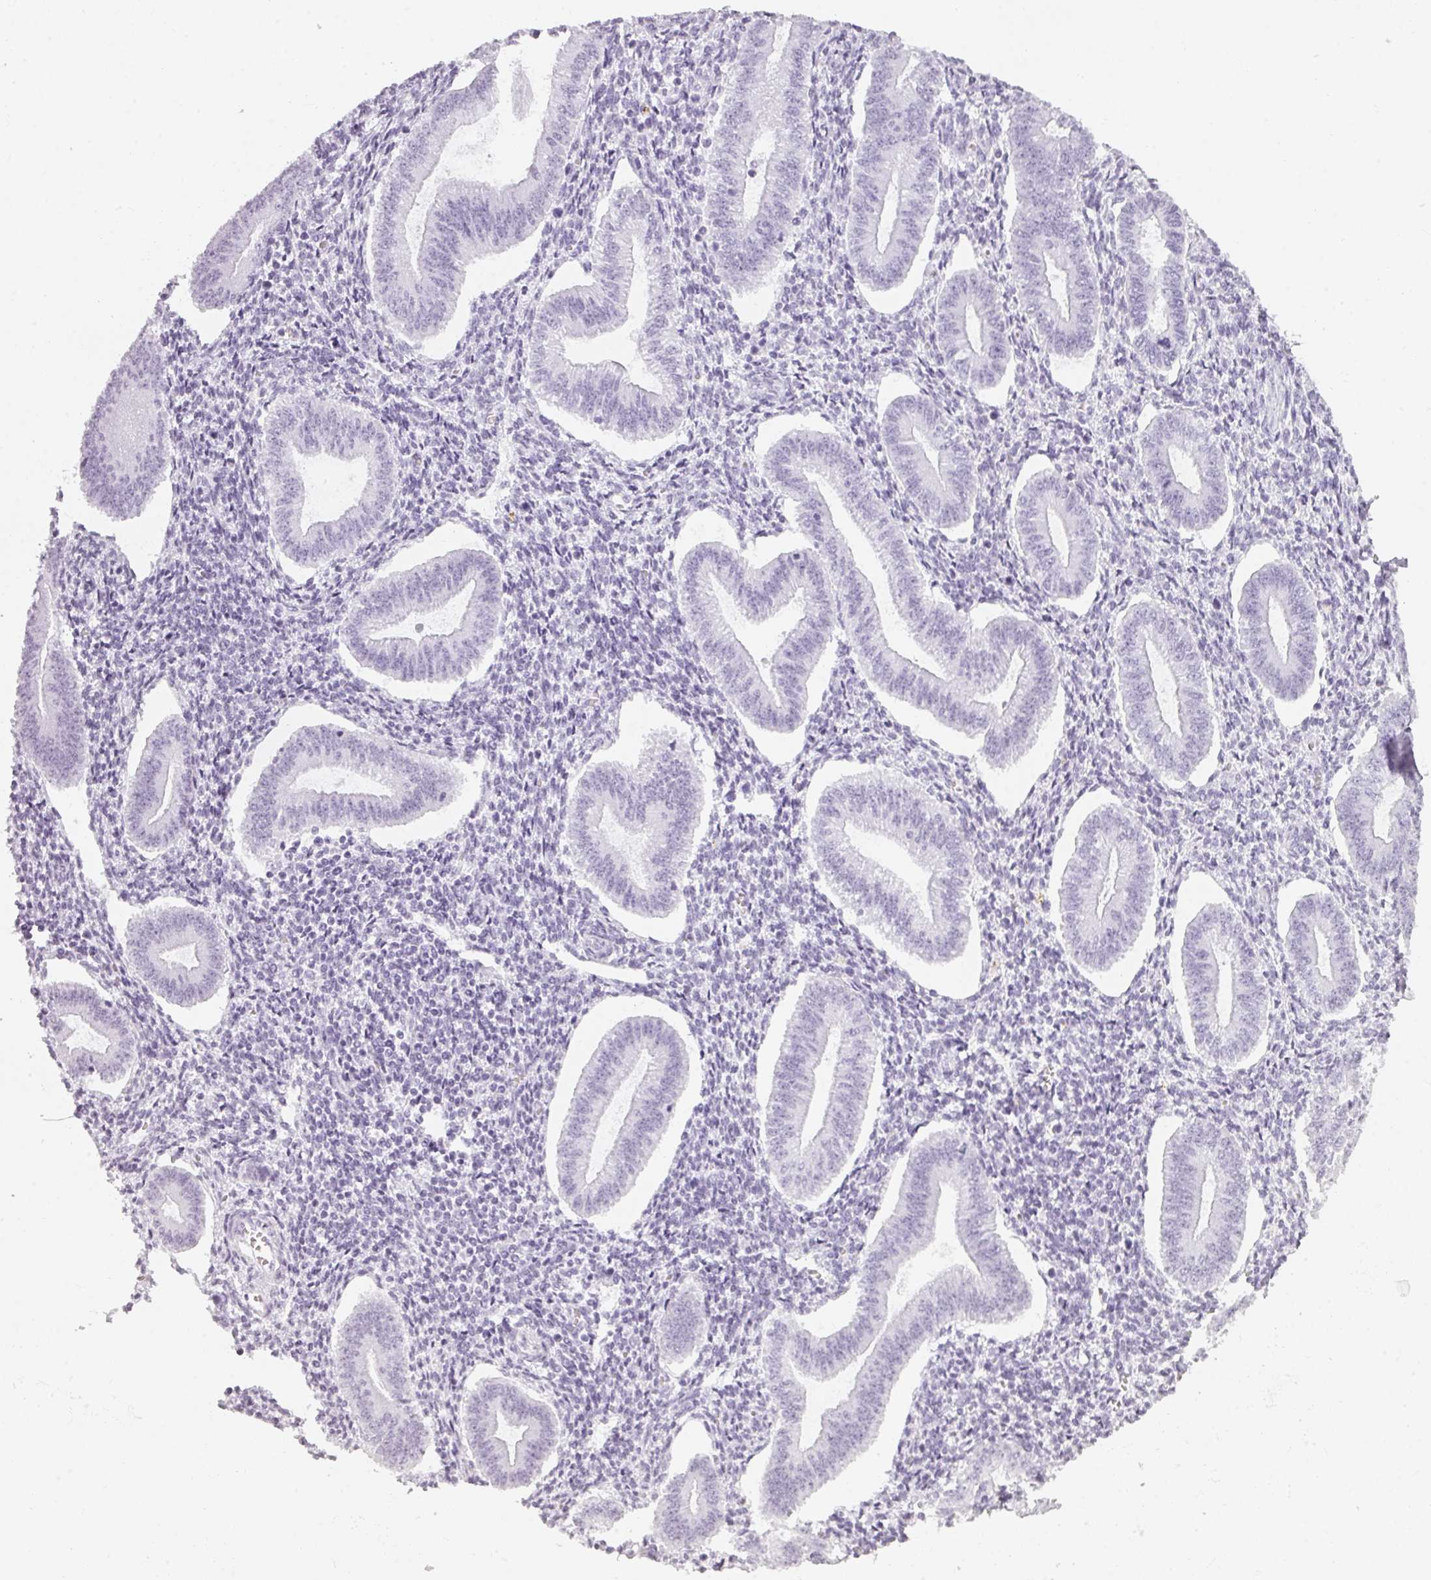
{"staining": {"intensity": "negative", "quantity": "none", "location": "none"}, "tissue": "endometrium", "cell_type": "Cells in endometrial stroma", "image_type": "normal", "snomed": [{"axis": "morphology", "description": "Normal tissue, NOS"}, {"axis": "topography", "description": "Endometrium"}], "caption": "There is no significant expression in cells in endometrial stroma of endometrium. (DAB immunohistochemistry (IHC), high magnification).", "gene": "TMEM42", "patient": {"sex": "female", "age": 34}}